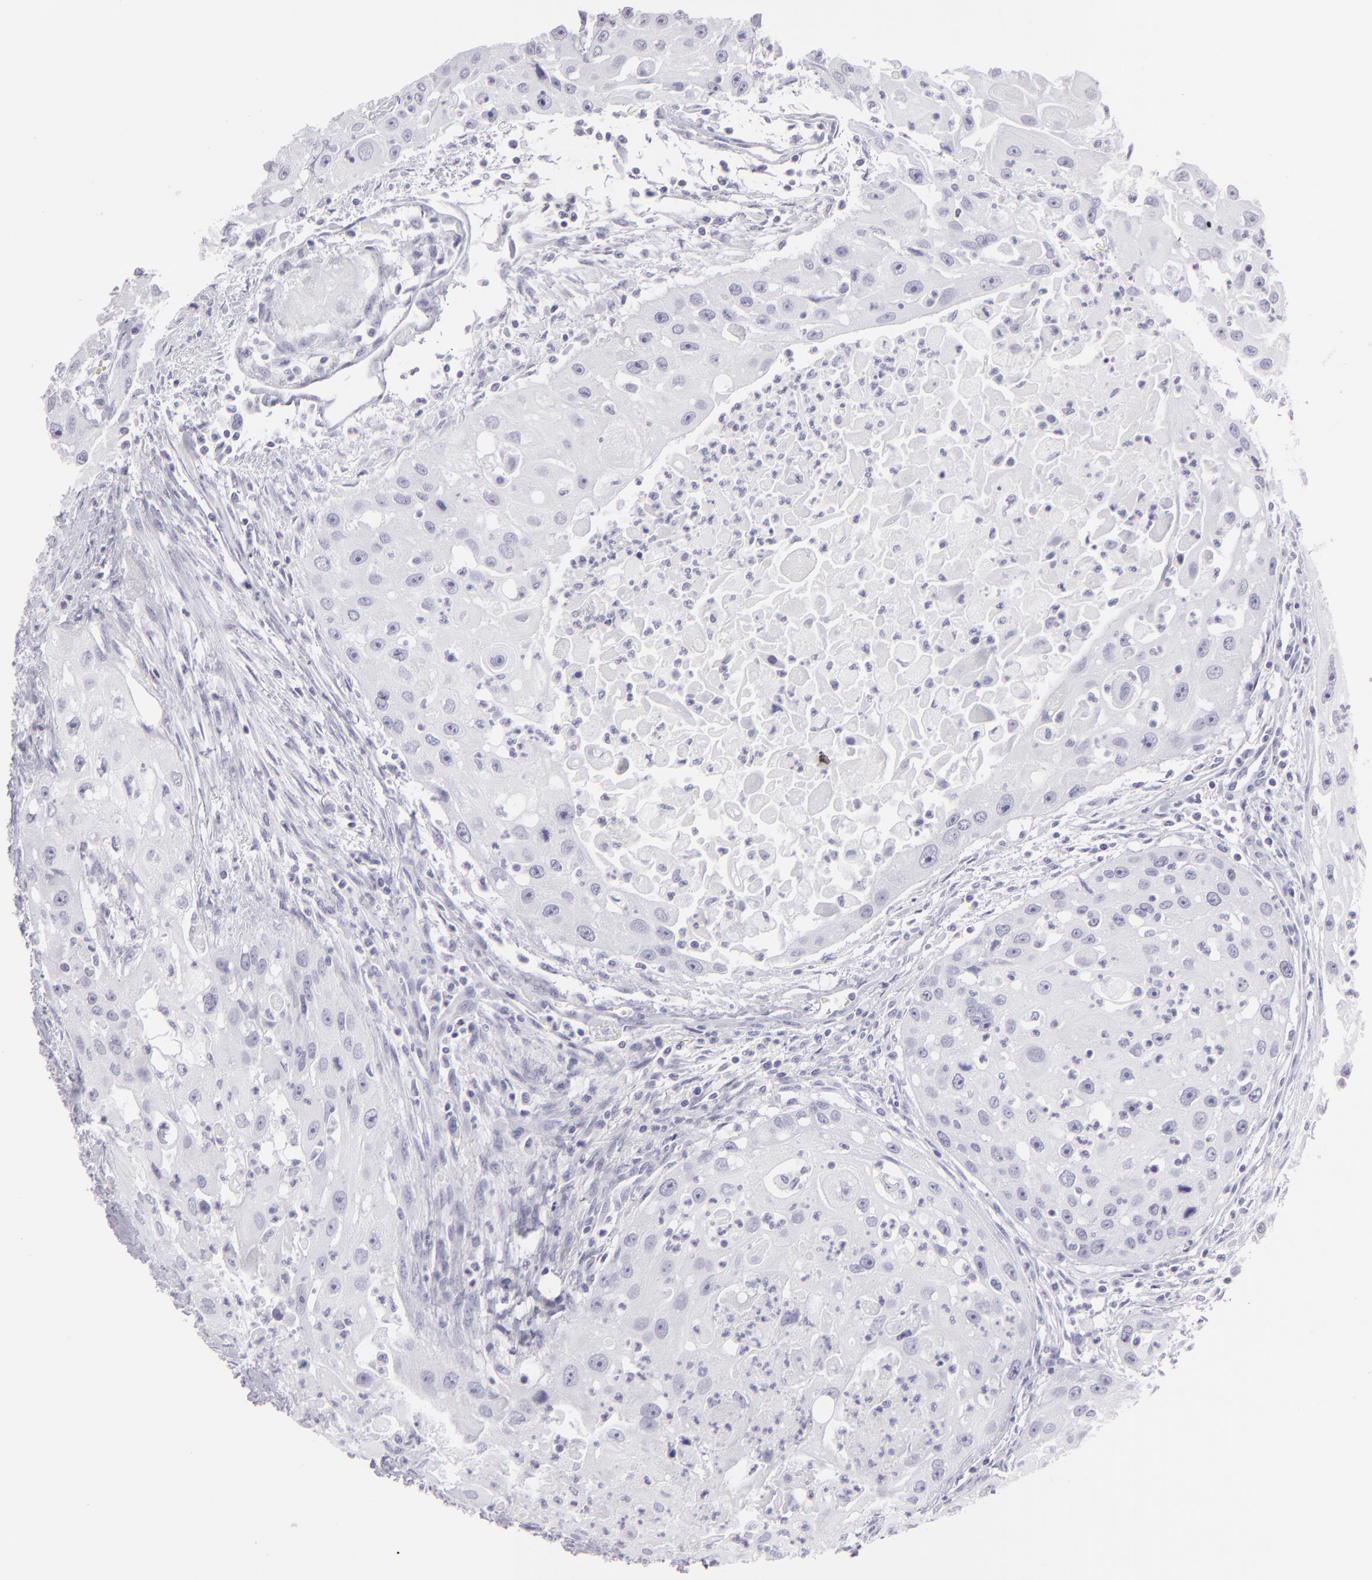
{"staining": {"intensity": "negative", "quantity": "none", "location": "none"}, "tissue": "head and neck cancer", "cell_type": "Tumor cells", "image_type": "cancer", "snomed": [{"axis": "morphology", "description": "Squamous cell carcinoma, NOS"}, {"axis": "topography", "description": "Head-Neck"}], "caption": "DAB (3,3'-diaminobenzidine) immunohistochemical staining of head and neck cancer (squamous cell carcinoma) reveals no significant positivity in tumor cells. (Brightfield microscopy of DAB IHC at high magnification).", "gene": "FLG", "patient": {"sex": "male", "age": 64}}